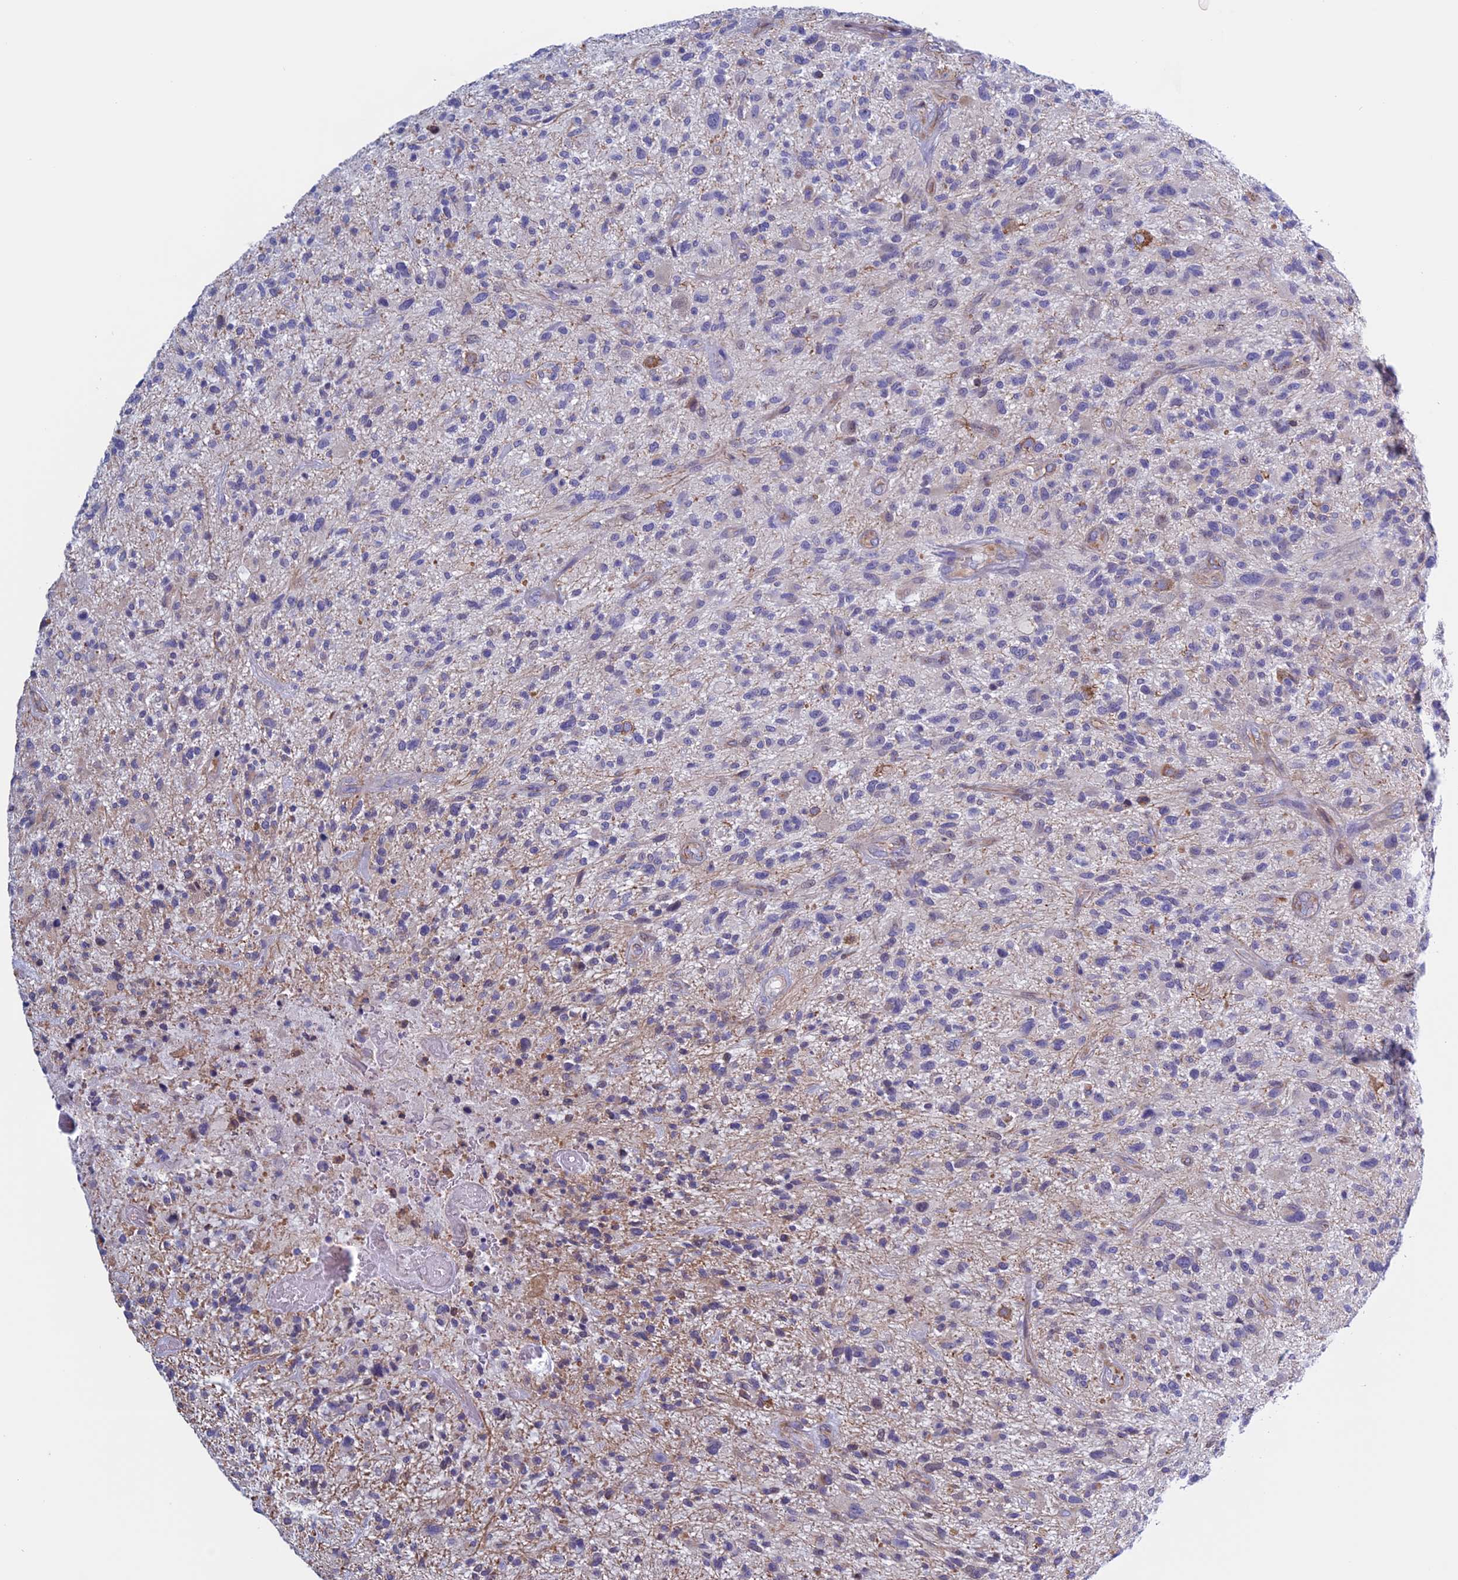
{"staining": {"intensity": "negative", "quantity": "none", "location": "none"}, "tissue": "glioma", "cell_type": "Tumor cells", "image_type": "cancer", "snomed": [{"axis": "morphology", "description": "Glioma, malignant, High grade"}, {"axis": "topography", "description": "Brain"}], "caption": "Tumor cells are negative for protein expression in human glioma.", "gene": "BCL2L10", "patient": {"sex": "male", "age": 47}}